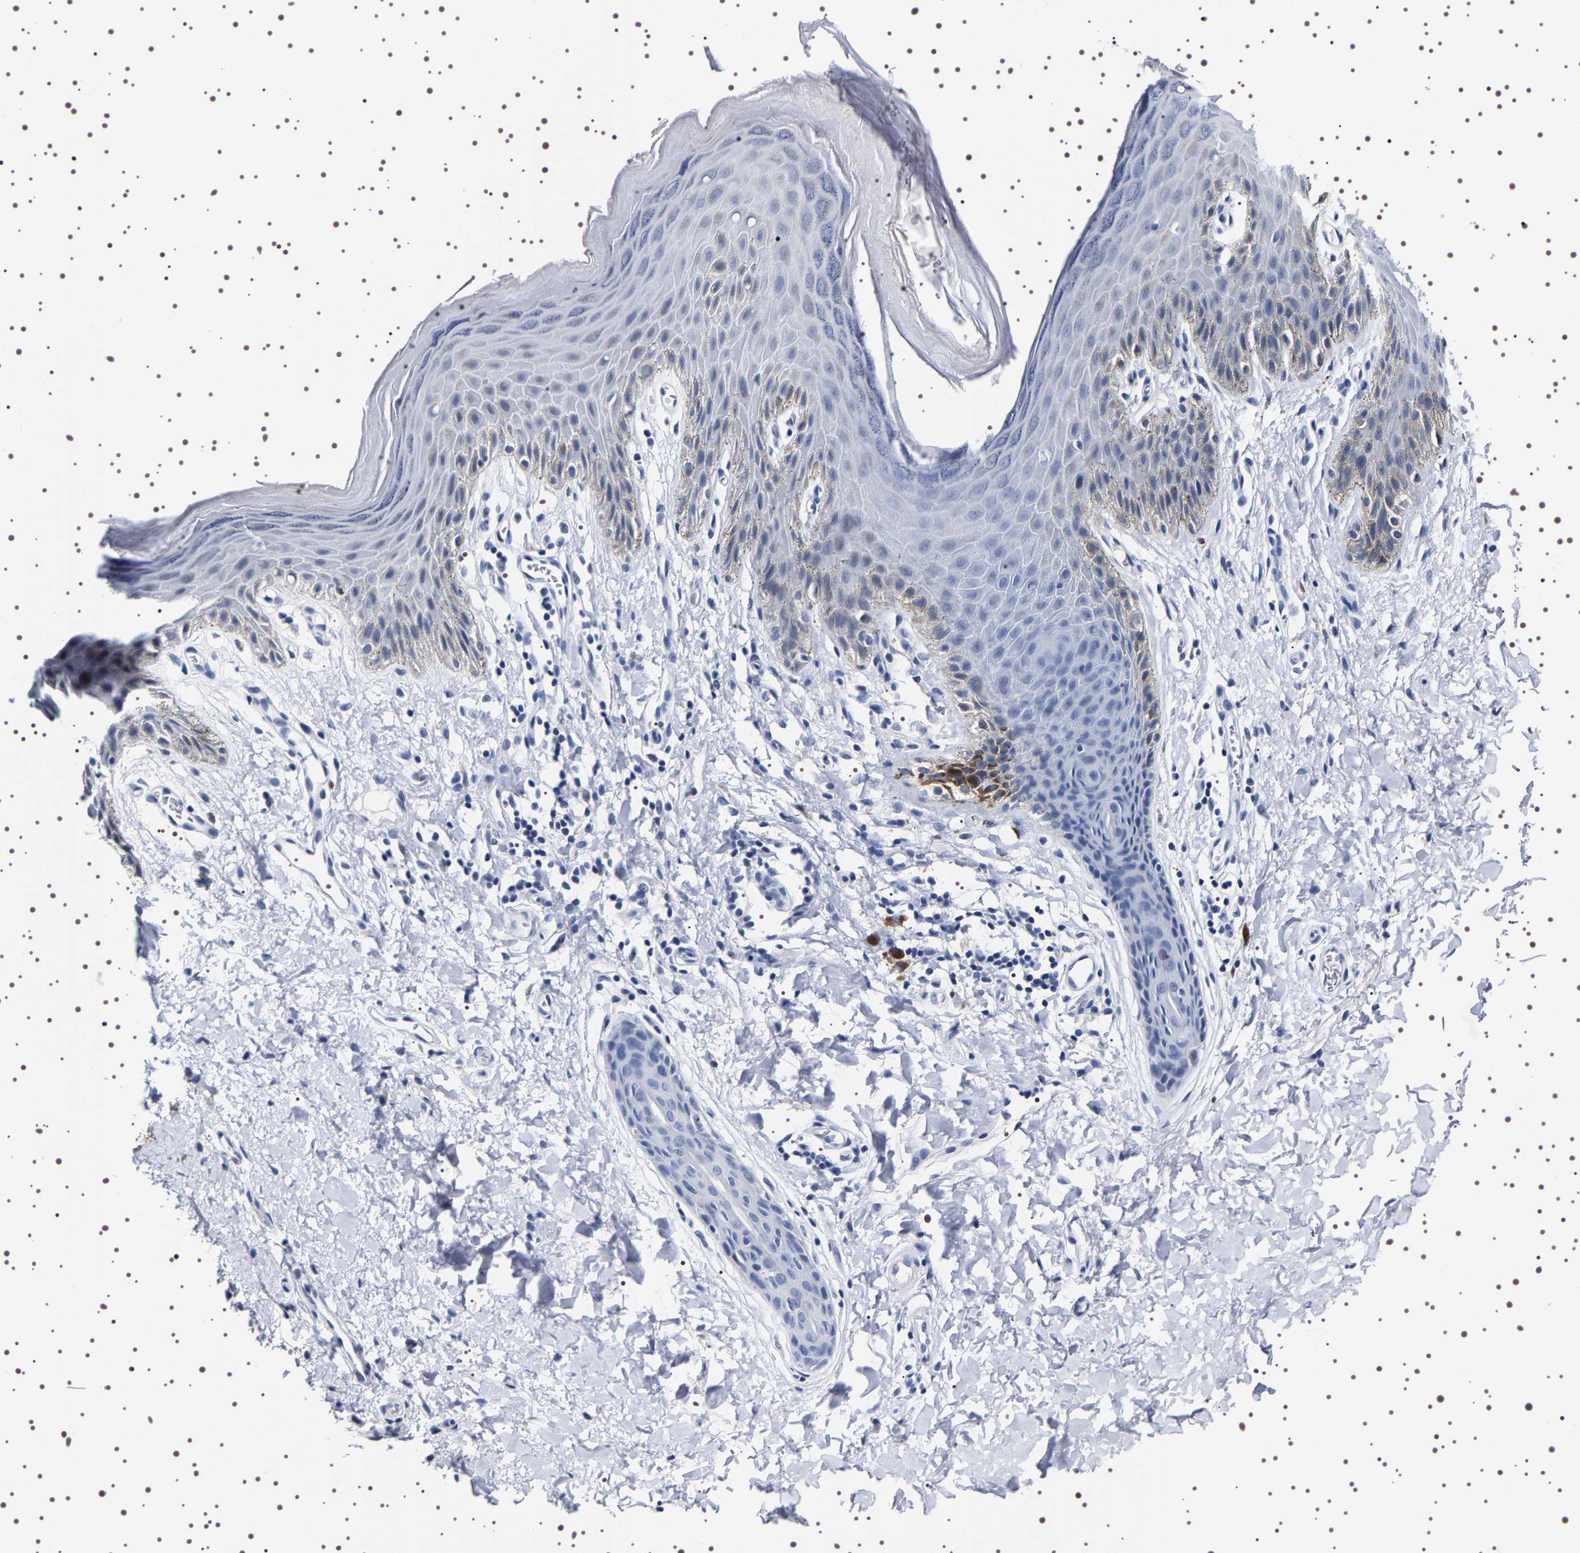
{"staining": {"intensity": "moderate", "quantity": "<25%", "location": "cytoplasmic/membranous"}, "tissue": "skin", "cell_type": "Epidermal cells", "image_type": "normal", "snomed": [{"axis": "morphology", "description": "Normal tissue, NOS"}, {"axis": "topography", "description": "Anal"}], "caption": "DAB (3,3'-diaminobenzidine) immunohistochemical staining of normal skin reveals moderate cytoplasmic/membranous protein expression in about <25% of epidermal cells.", "gene": "UBQLN3", "patient": {"sex": "male", "age": 44}}